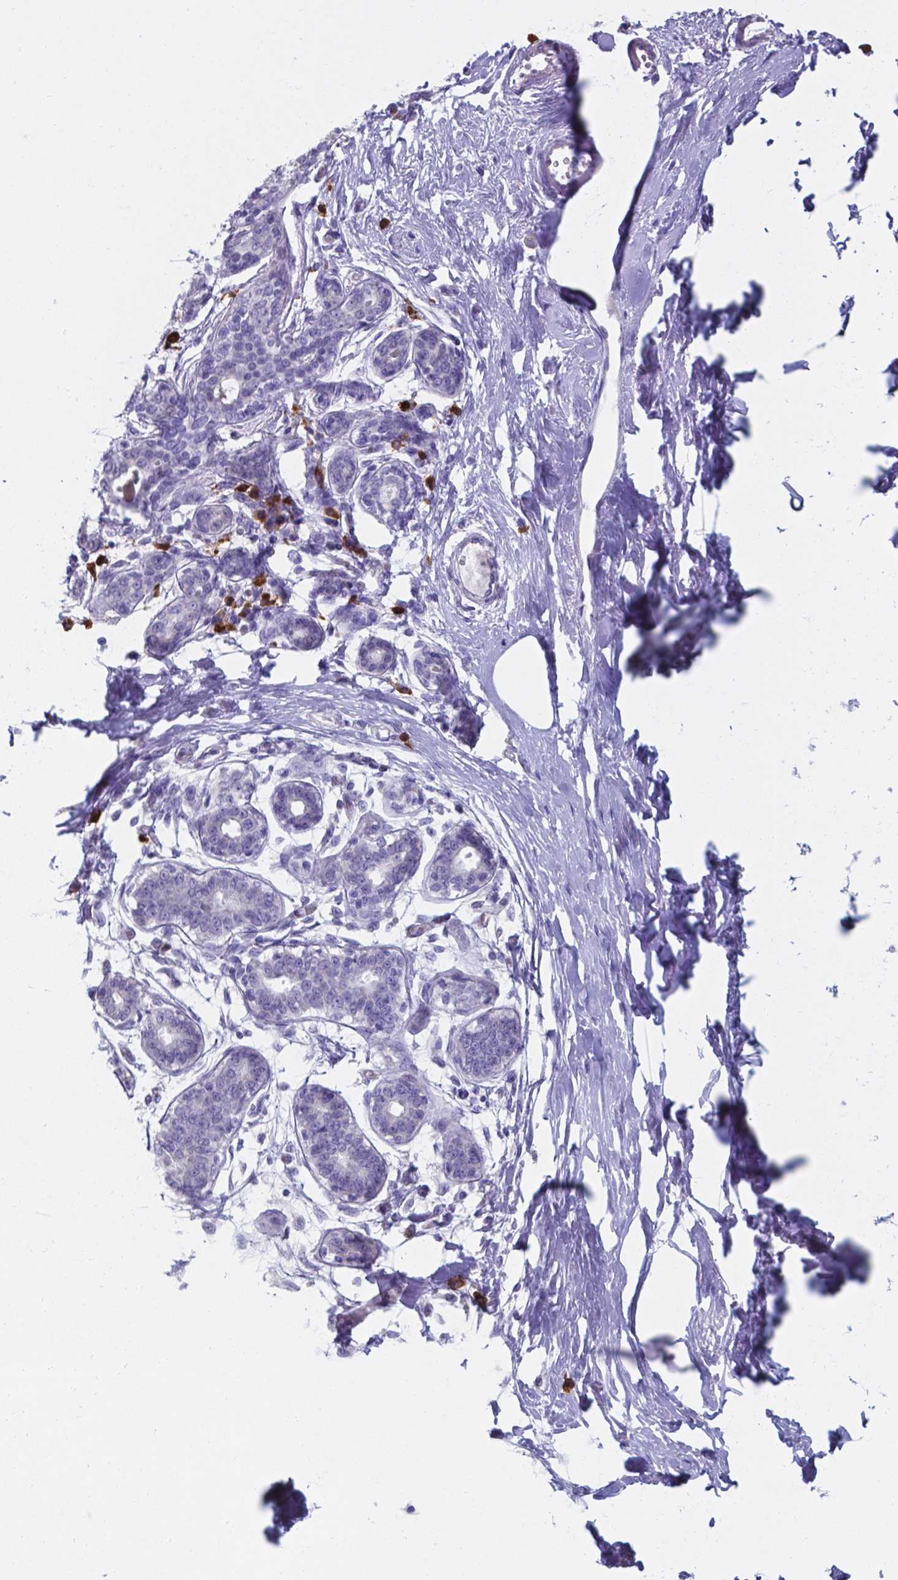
{"staining": {"intensity": "negative", "quantity": "none", "location": "none"}, "tissue": "breast", "cell_type": "Adipocytes", "image_type": "normal", "snomed": [{"axis": "morphology", "description": "Normal tissue, NOS"}, {"axis": "topography", "description": "Skin"}, {"axis": "topography", "description": "Breast"}], "caption": "DAB (3,3'-diaminobenzidine) immunohistochemical staining of benign human breast displays no significant expression in adipocytes.", "gene": "UBE2J1", "patient": {"sex": "female", "age": 43}}